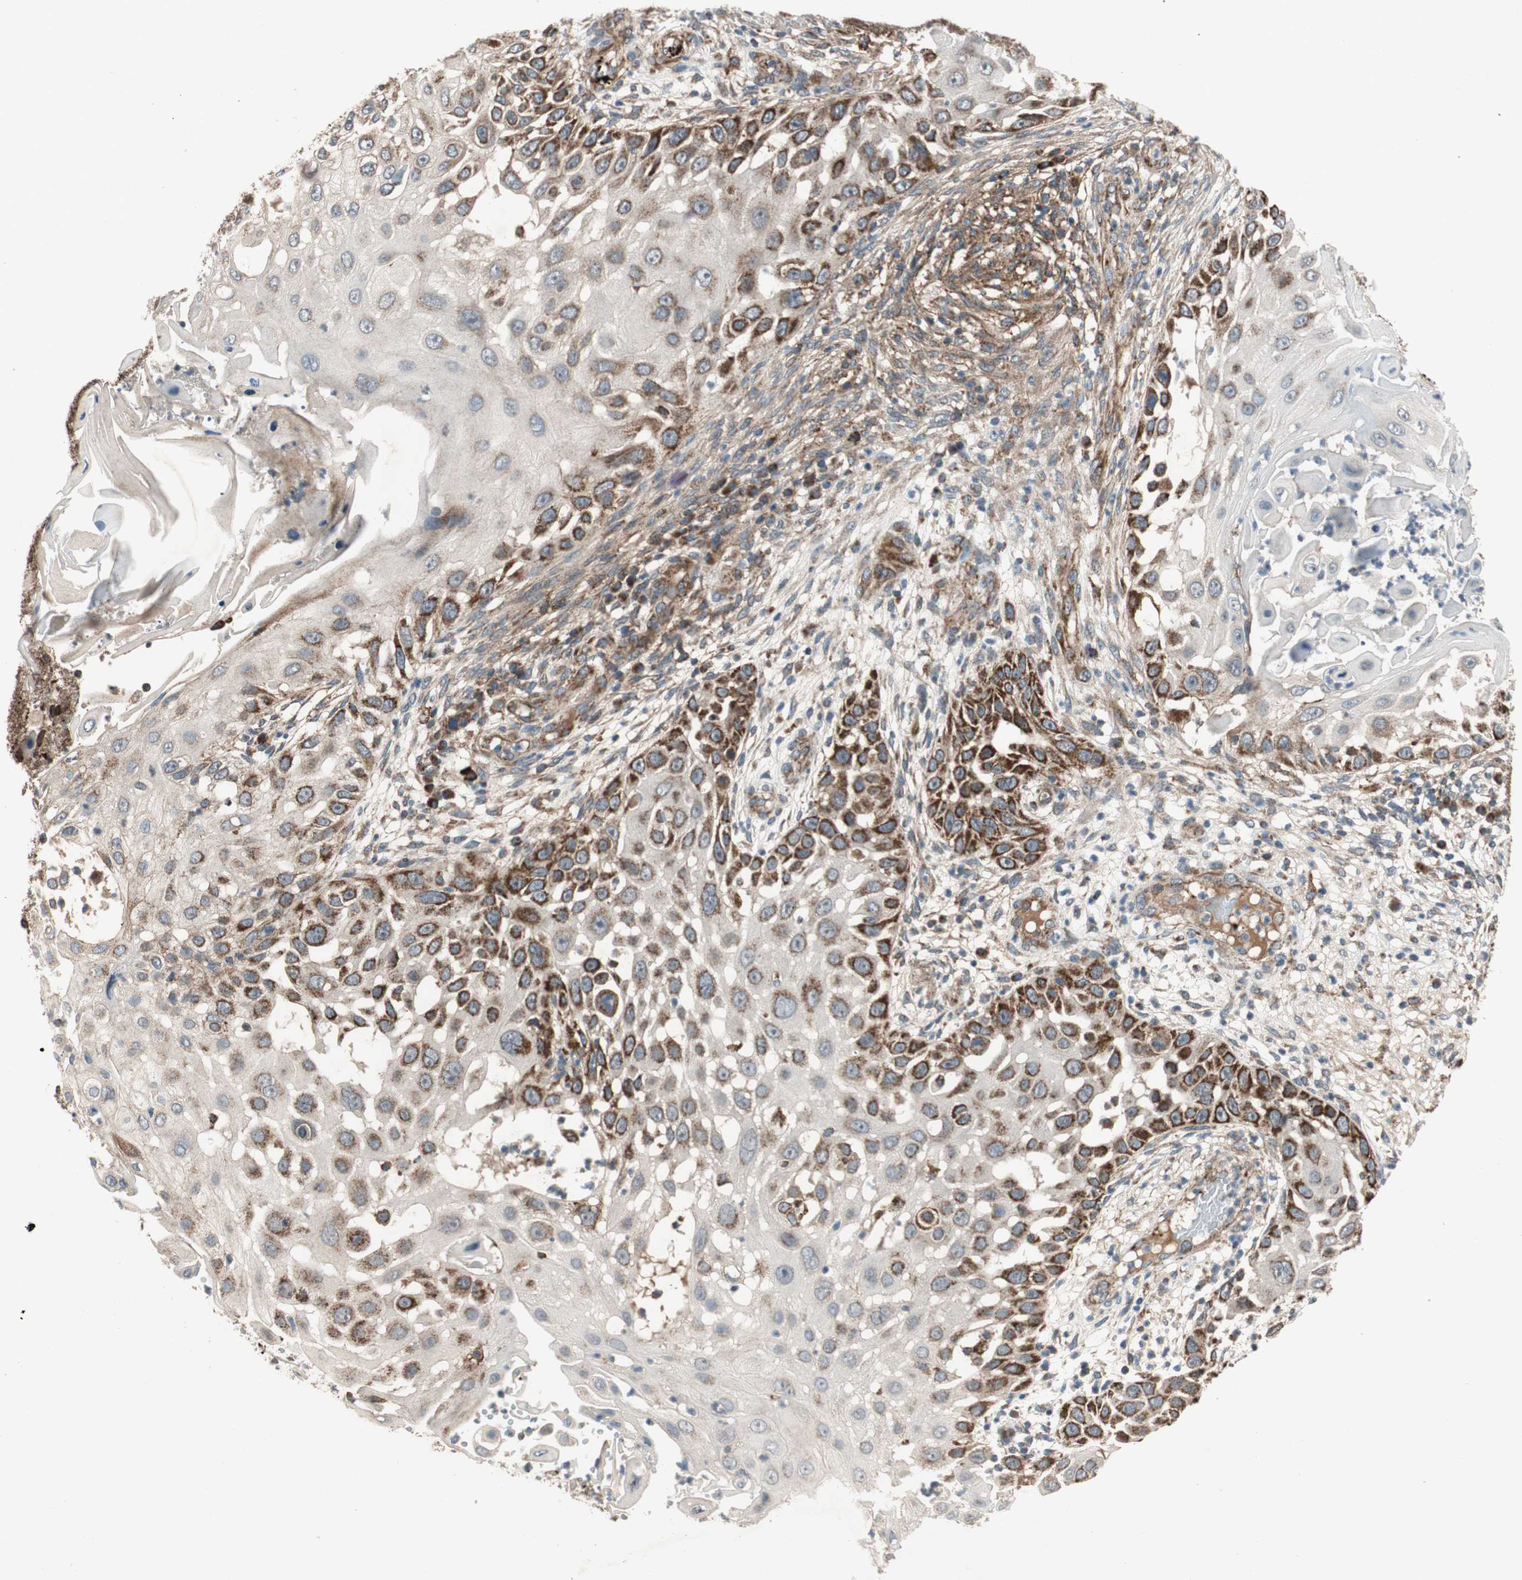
{"staining": {"intensity": "strong", "quantity": "25%-75%", "location": "cytoplasmic/membranous"}, "tissue": "skin cancer", "cell_type": "Tumor cells", "image_type": "cancer", "snomed": [{"axis": "morphology", "description": "Squamous cell carcinoma, NOS"}, {"axis": "topography", "description": "Skin"}], "caption": "Immunohistochemical staining of human skin squamous cell carcinoma reveals high levels of strong cytoplasmic/membranous staining in about 25%-75% of tumor cells. (DAB = brown stain, brightfield microscopy at high magnification).", "gene": "AKAP1", "patient": {"sex": "female", "age": 44}}